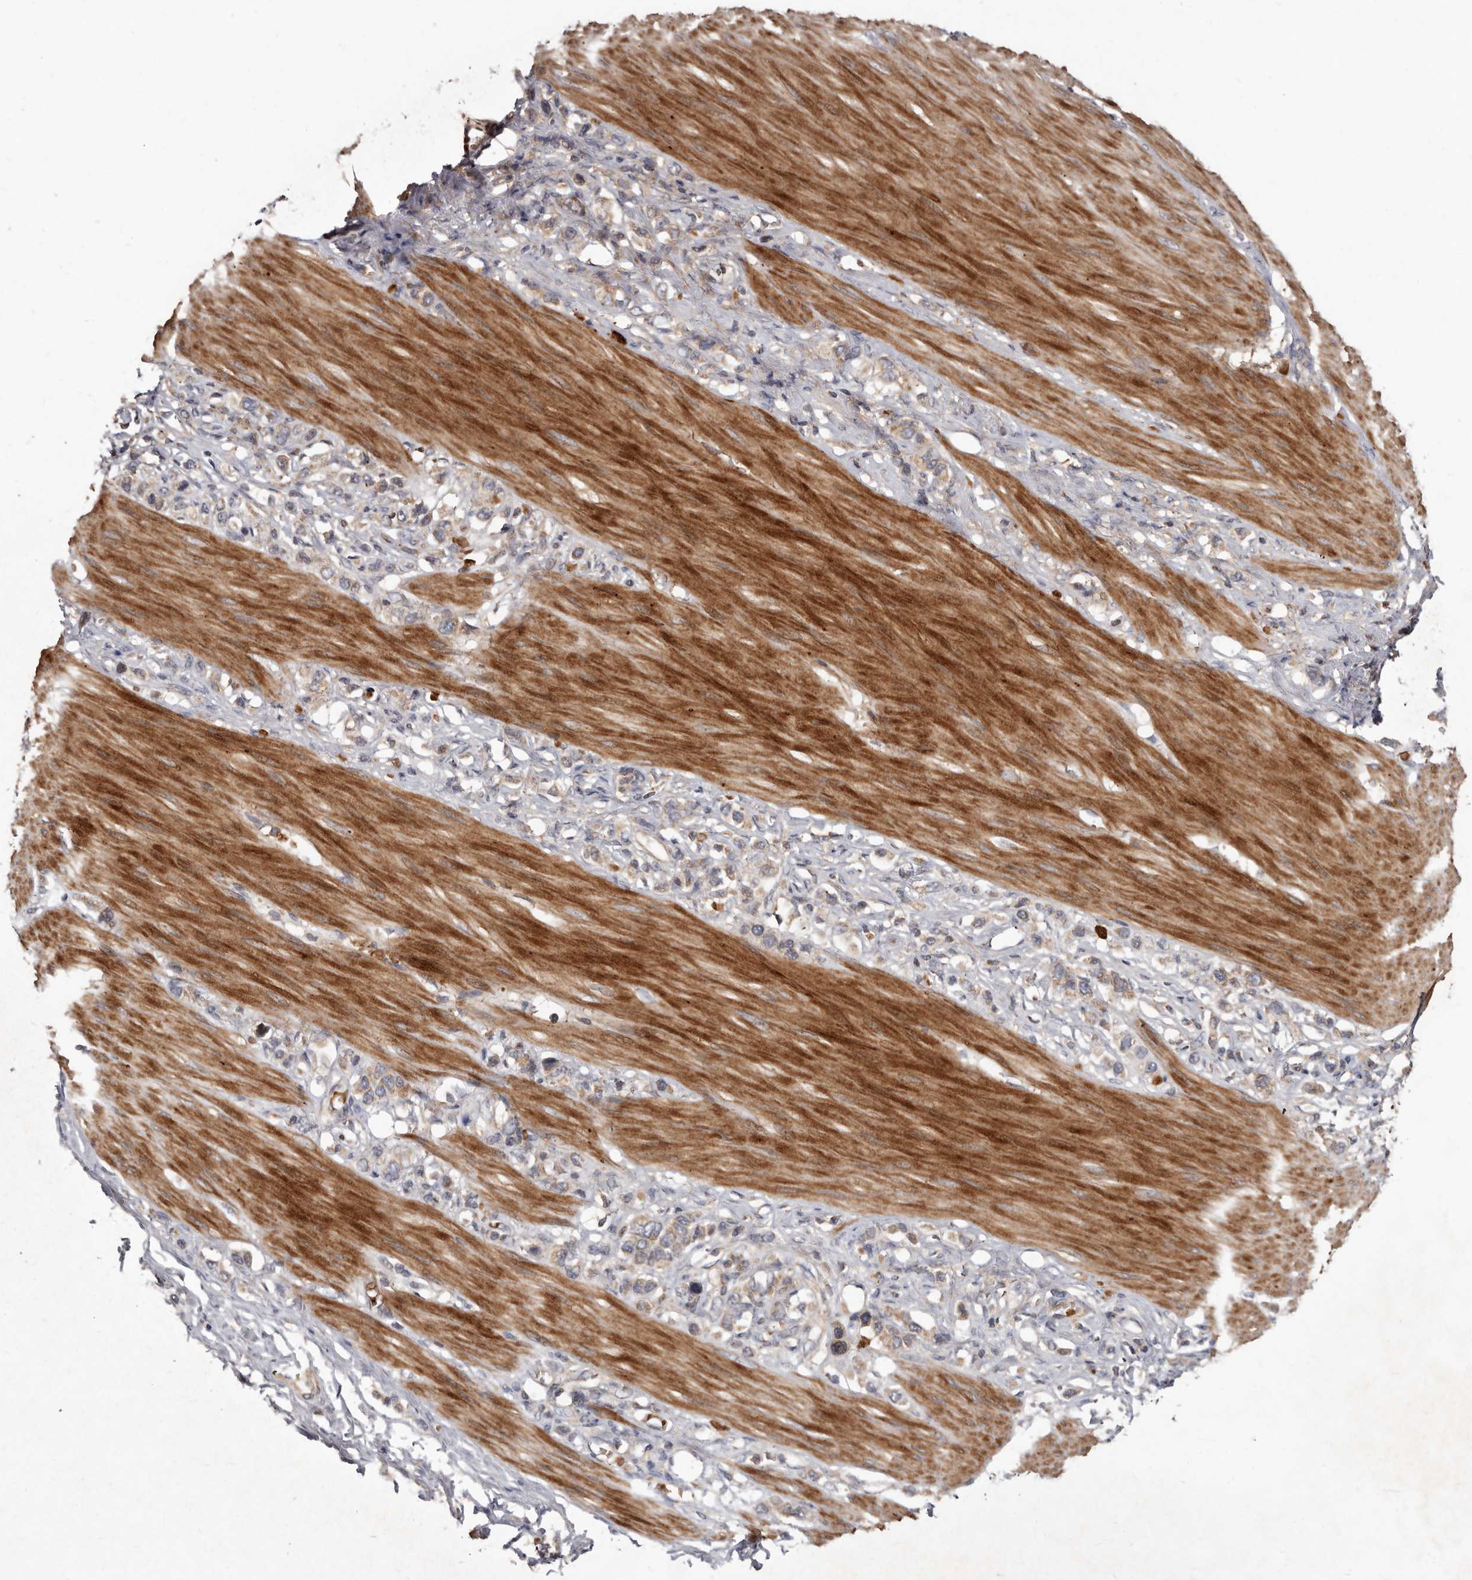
{"staining": {"intensity": "weak", "quantity": ">75%", "location": "cytoplasmic/membranous"}, "tissue": "stomach cancer", "cell_type": "Tumor cells", "image_type": "cancer", "snomed": [{"axis": "morphology", "description": "Adenocarcinoma, NOS"}, {"axis": "topography", "description": "Stomach"}], "caption": "There is low levels of weak cytoplasmic/membranous positivity in tumor cells of stomach cancer (adenocarcinoma), as demonstrated by immunohistochemical staining (brown color).", "gene": "GOT1L1", "patient": {"sex": "female", "age": 65}}